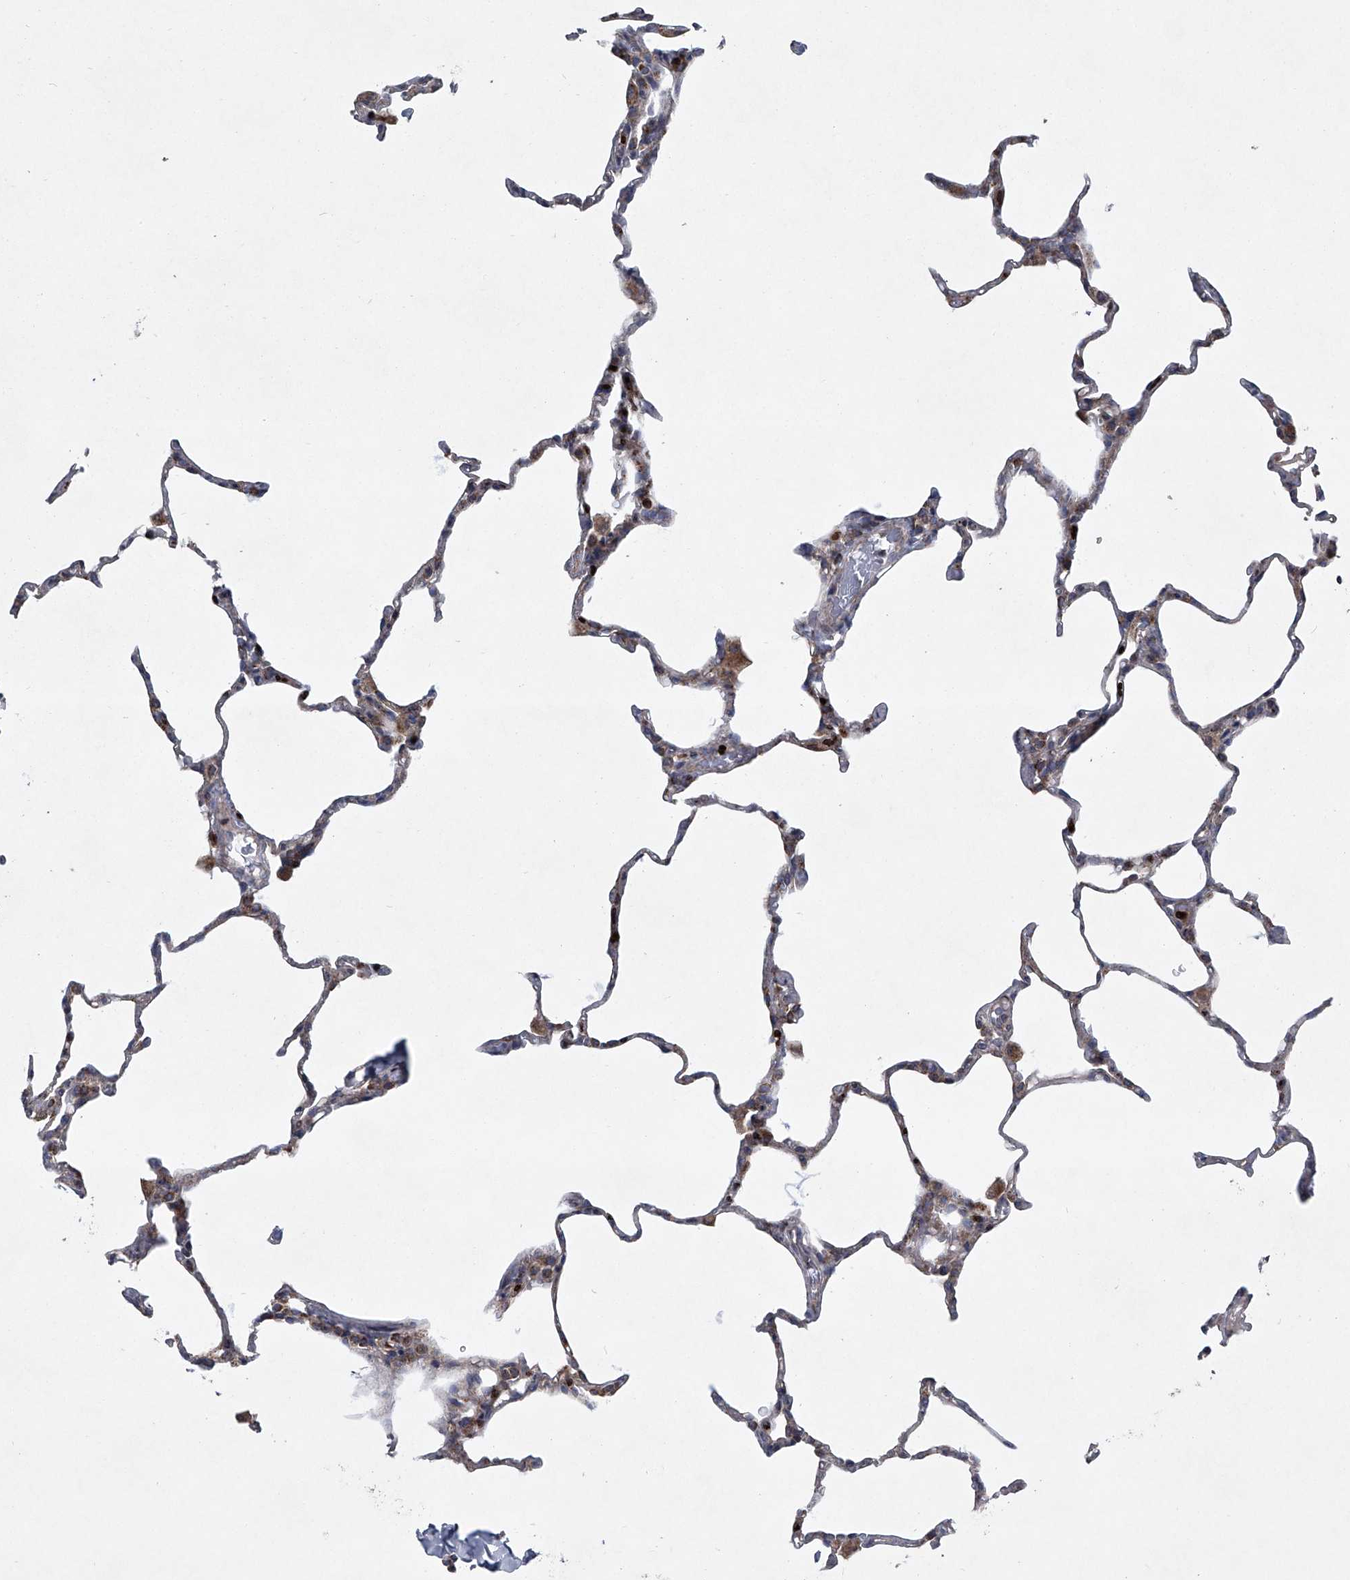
{"staining": {"intensity": "moderate", "quantity": "<25%", "location": "cytoplasmic/membranous"}, "tissue": "lung", "cell_type": "Alveolar cells", "image_type": "normal", "snomed": [{"axis": "morphology", "description": "Normal tissue, NOS"}, {"axis": "topography", "description": "Lung"}], "caption": "A brown stain shows moderate cytoplasmic/membranous expression of a protein in alveolar cells of unremarkable lung. The protein of interest is shown in brown color, while the nuclei are stained blue.", "gene": "STRADA", "patient": {"sex": "male", "age": 20}}